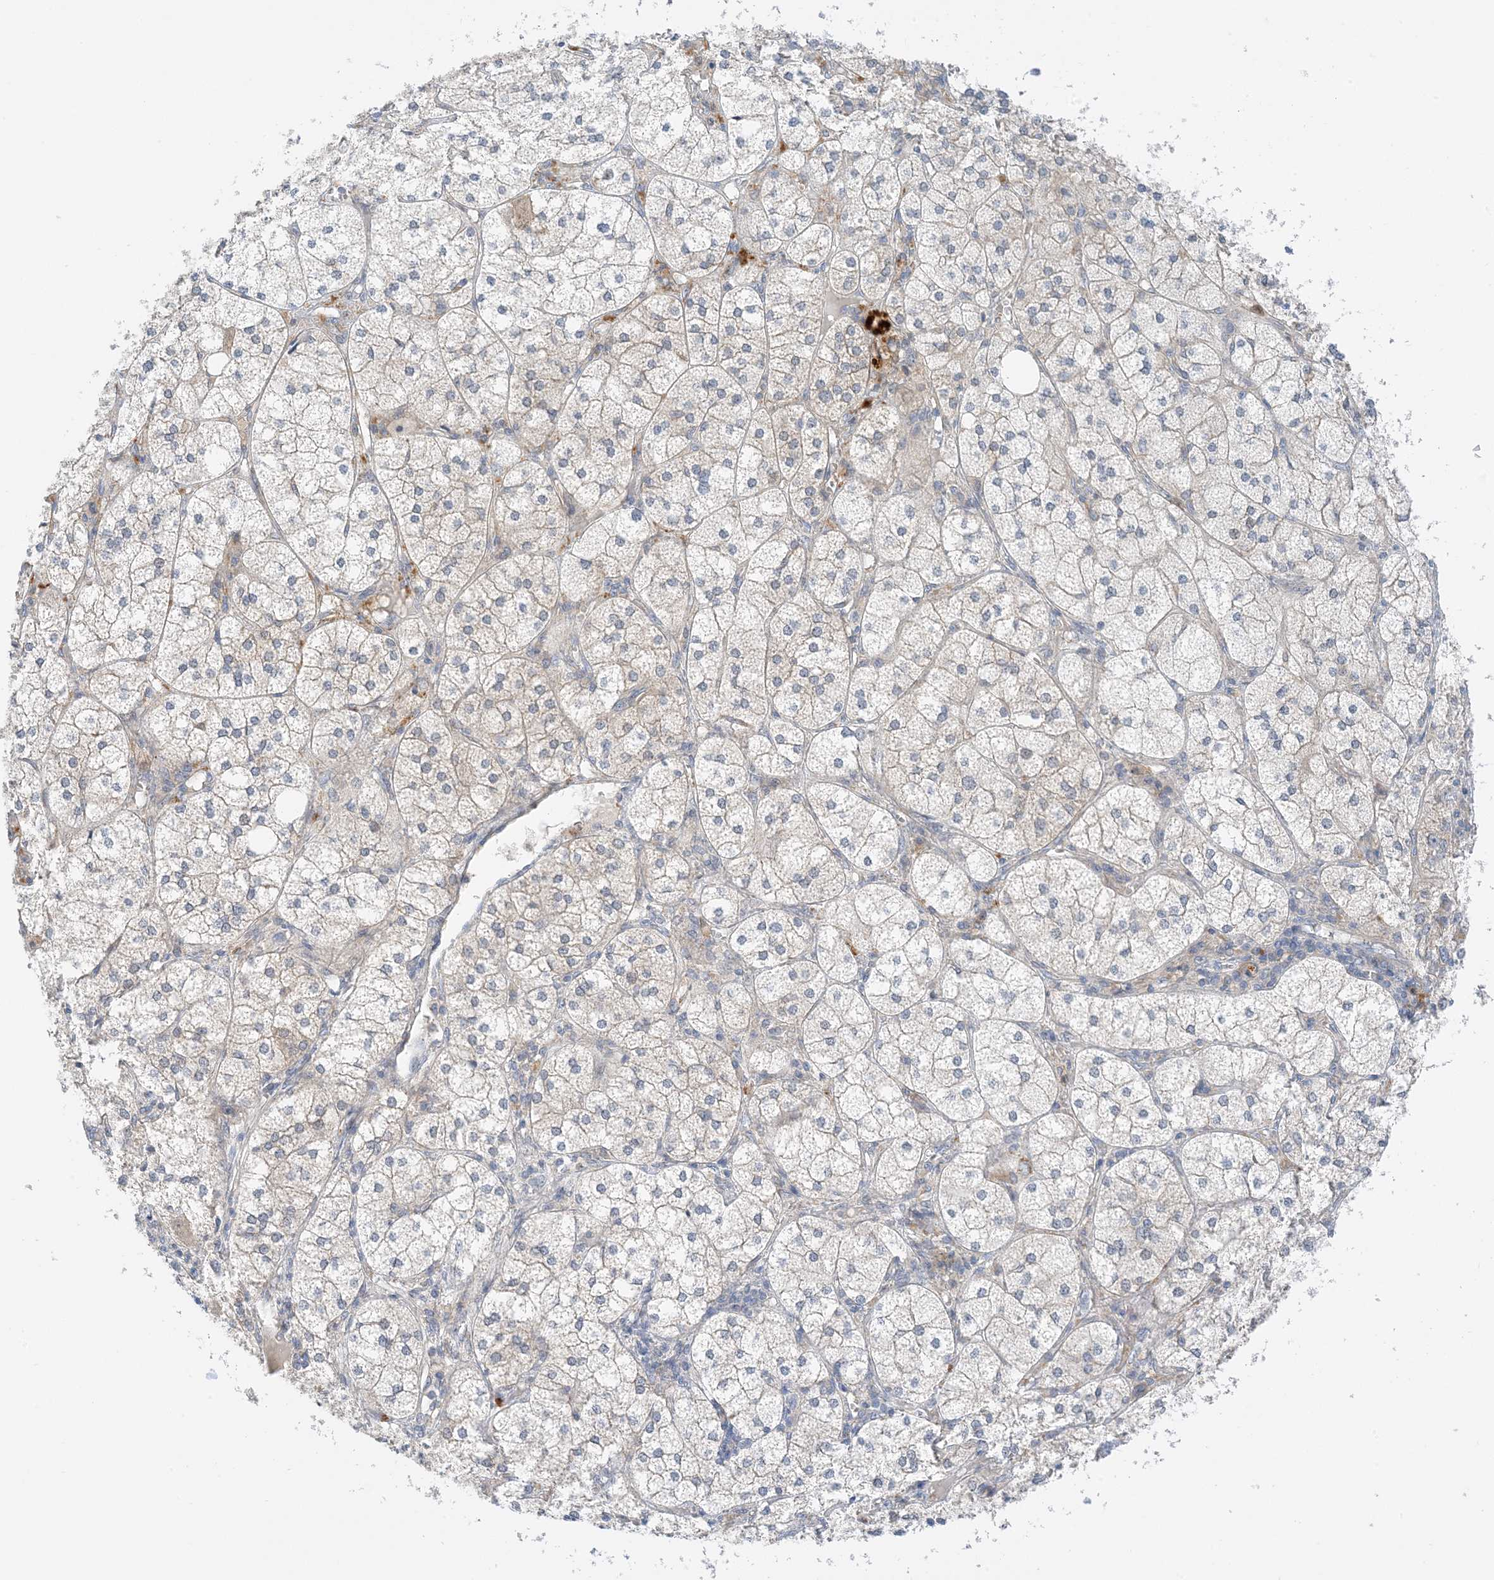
{"staining": {"intensity": "strong", "quantity": "<25%", "location": "cytoplasmic/membranous"}, "tissue": "adrenal gland", "cell_type": "Glandular cells", "image_type": "normal", "snomed": [{"axis": "morphology", "description": "Normal tissue, NOS"}, {"axis": "topography", "description": "Adrenal gland"}], "caption": "This is an image of IHC staining of normal adrenal gland, which shows strong staining in the cytoplasmic/membranous of glandular cells.", "gene": "KIFBP", "patient": {"sex": "female", "age": 61}}